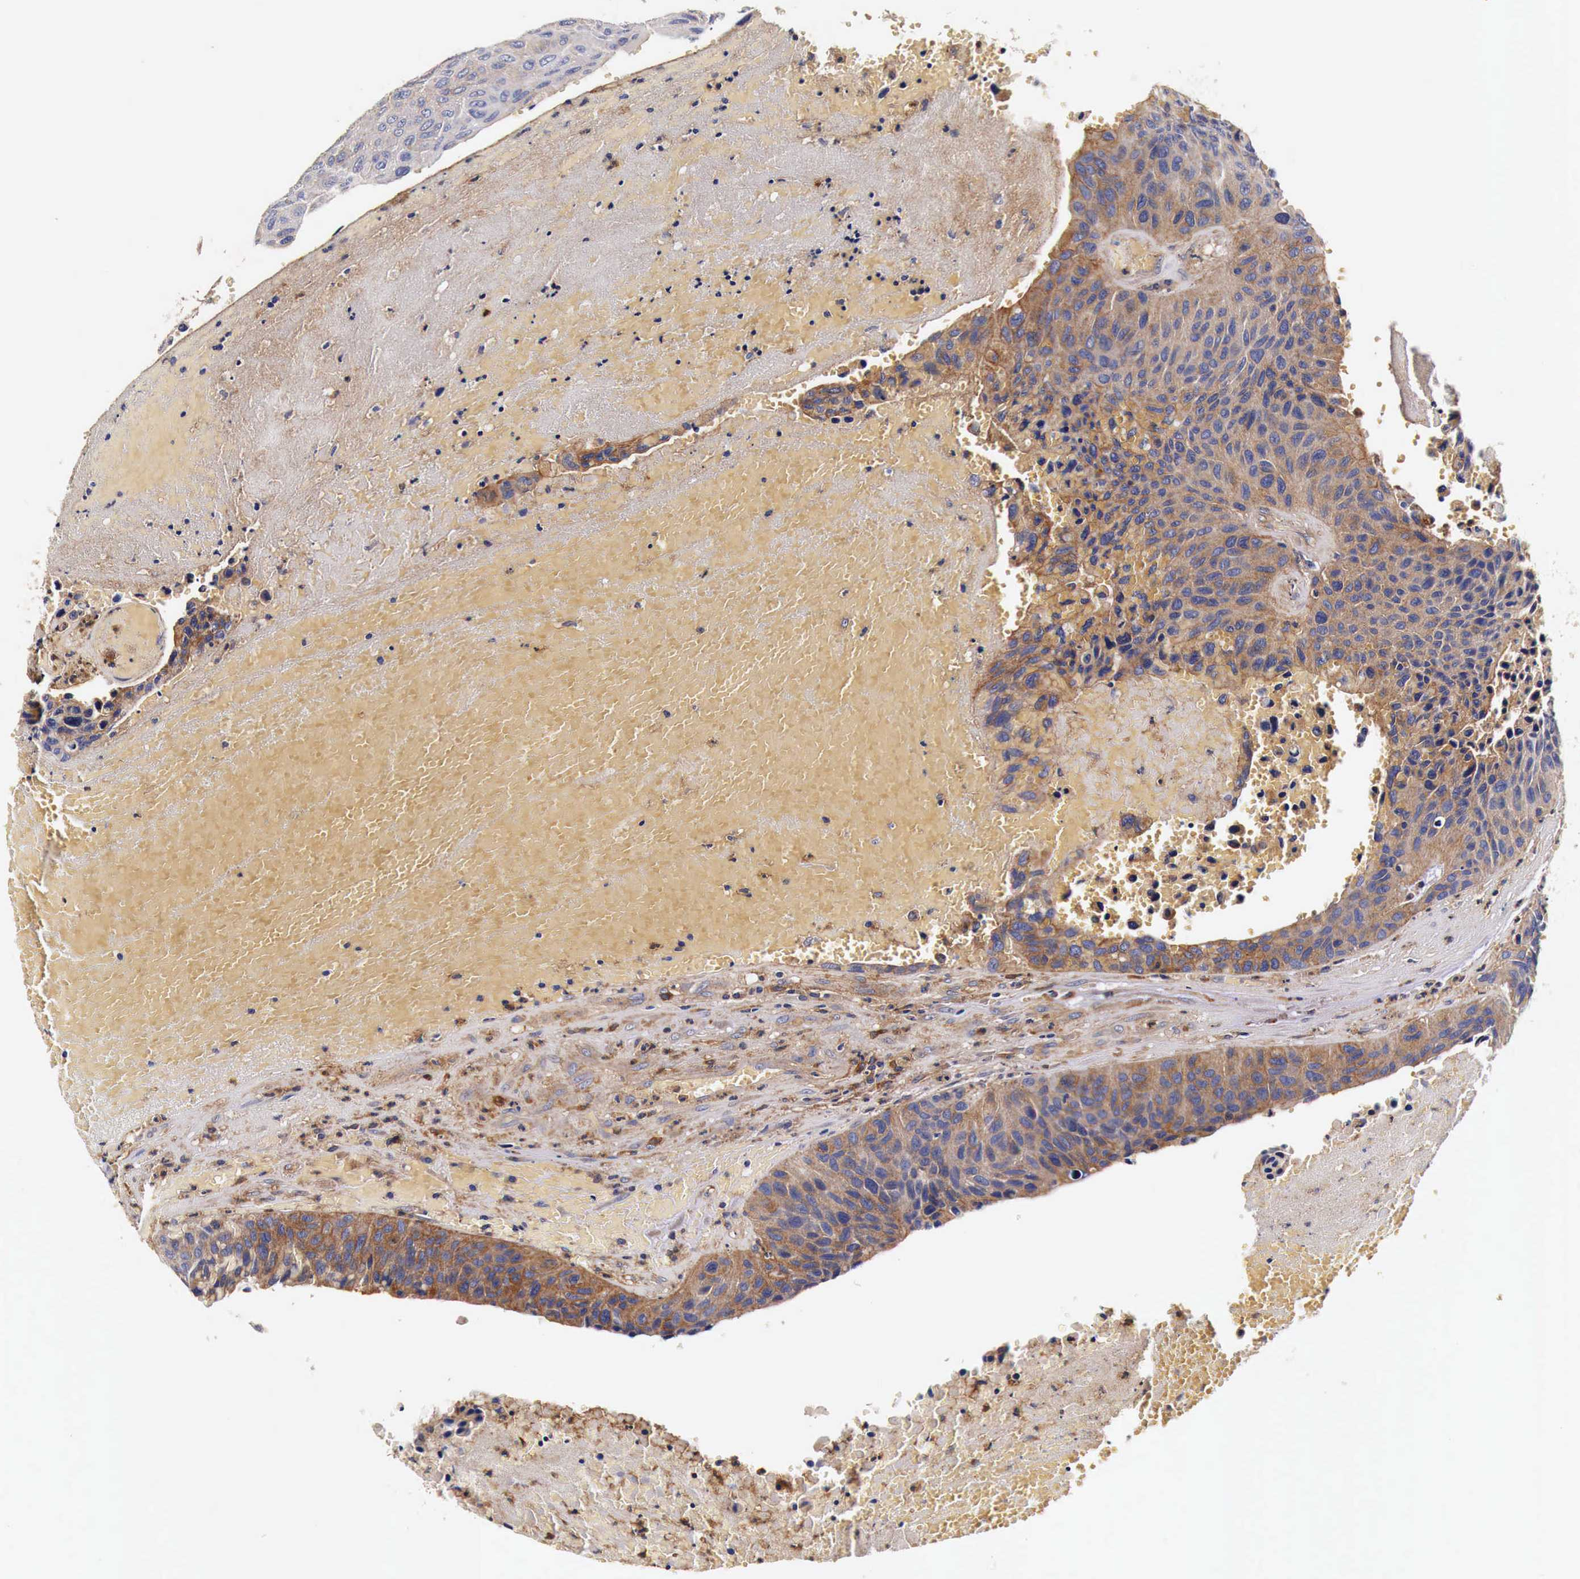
{"staining": {"intensity": "moderate", "quantity": ">75%", "location": "cytoplasmic/membranous"}, "tissue": "urothelial cancer", "cell_type": "Tumor cells", "image_type": "cancer", "snomed": [{"axis": "morphology", "description": "Urothelial carcinoma, High grade"}, {"axis": "topography", "description": "Urinary bladder"}], "caption": "Protein staining of urothelial cancer tissue shows moderate cytoplasmic/membranous positivity in about >75% of tumor cells.", "gene": "RP2", "patient": {"sex": "male", "age": 66}}